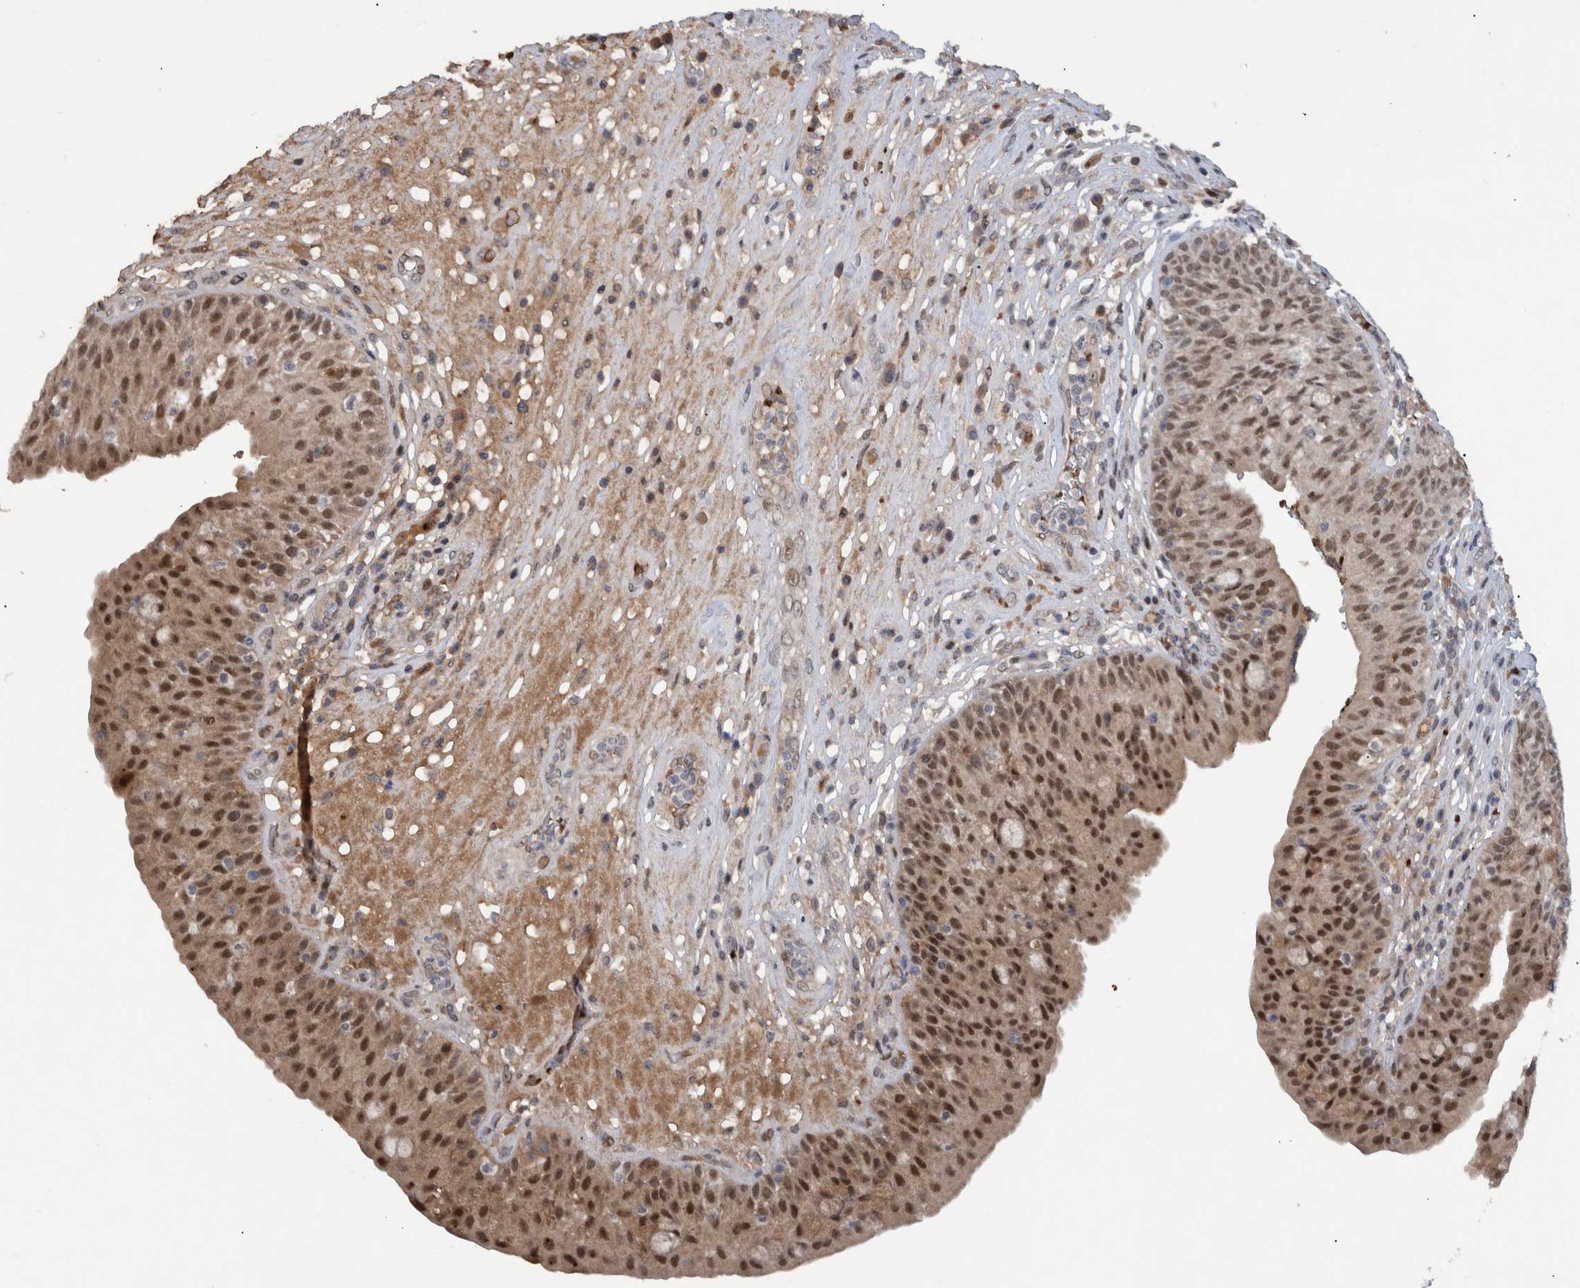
{"staining": {"intensity": "moderate", "quantity": ">75%", "location": "cytoplasmic/membranous,nuclear"}, "tissue": "urinary bladder", "cell_type": "Urothelial cells", "image_type": "normal", "snomed": [{"axis": "morphology", "description": "Normal tissue, NOS"}, {"axis": "topography", "description": "Urinary bladder"}], "caption": "Protein expression analysis of unremarkable urinary bladder shows moderate cytoplasmic/membranous,nuclear staining in about >75% of urothelial cells. (IHC, brightfield microscopy, high magnification).", "gene": "ESRP1", "patient": {"sex": "female", "age": 62}}